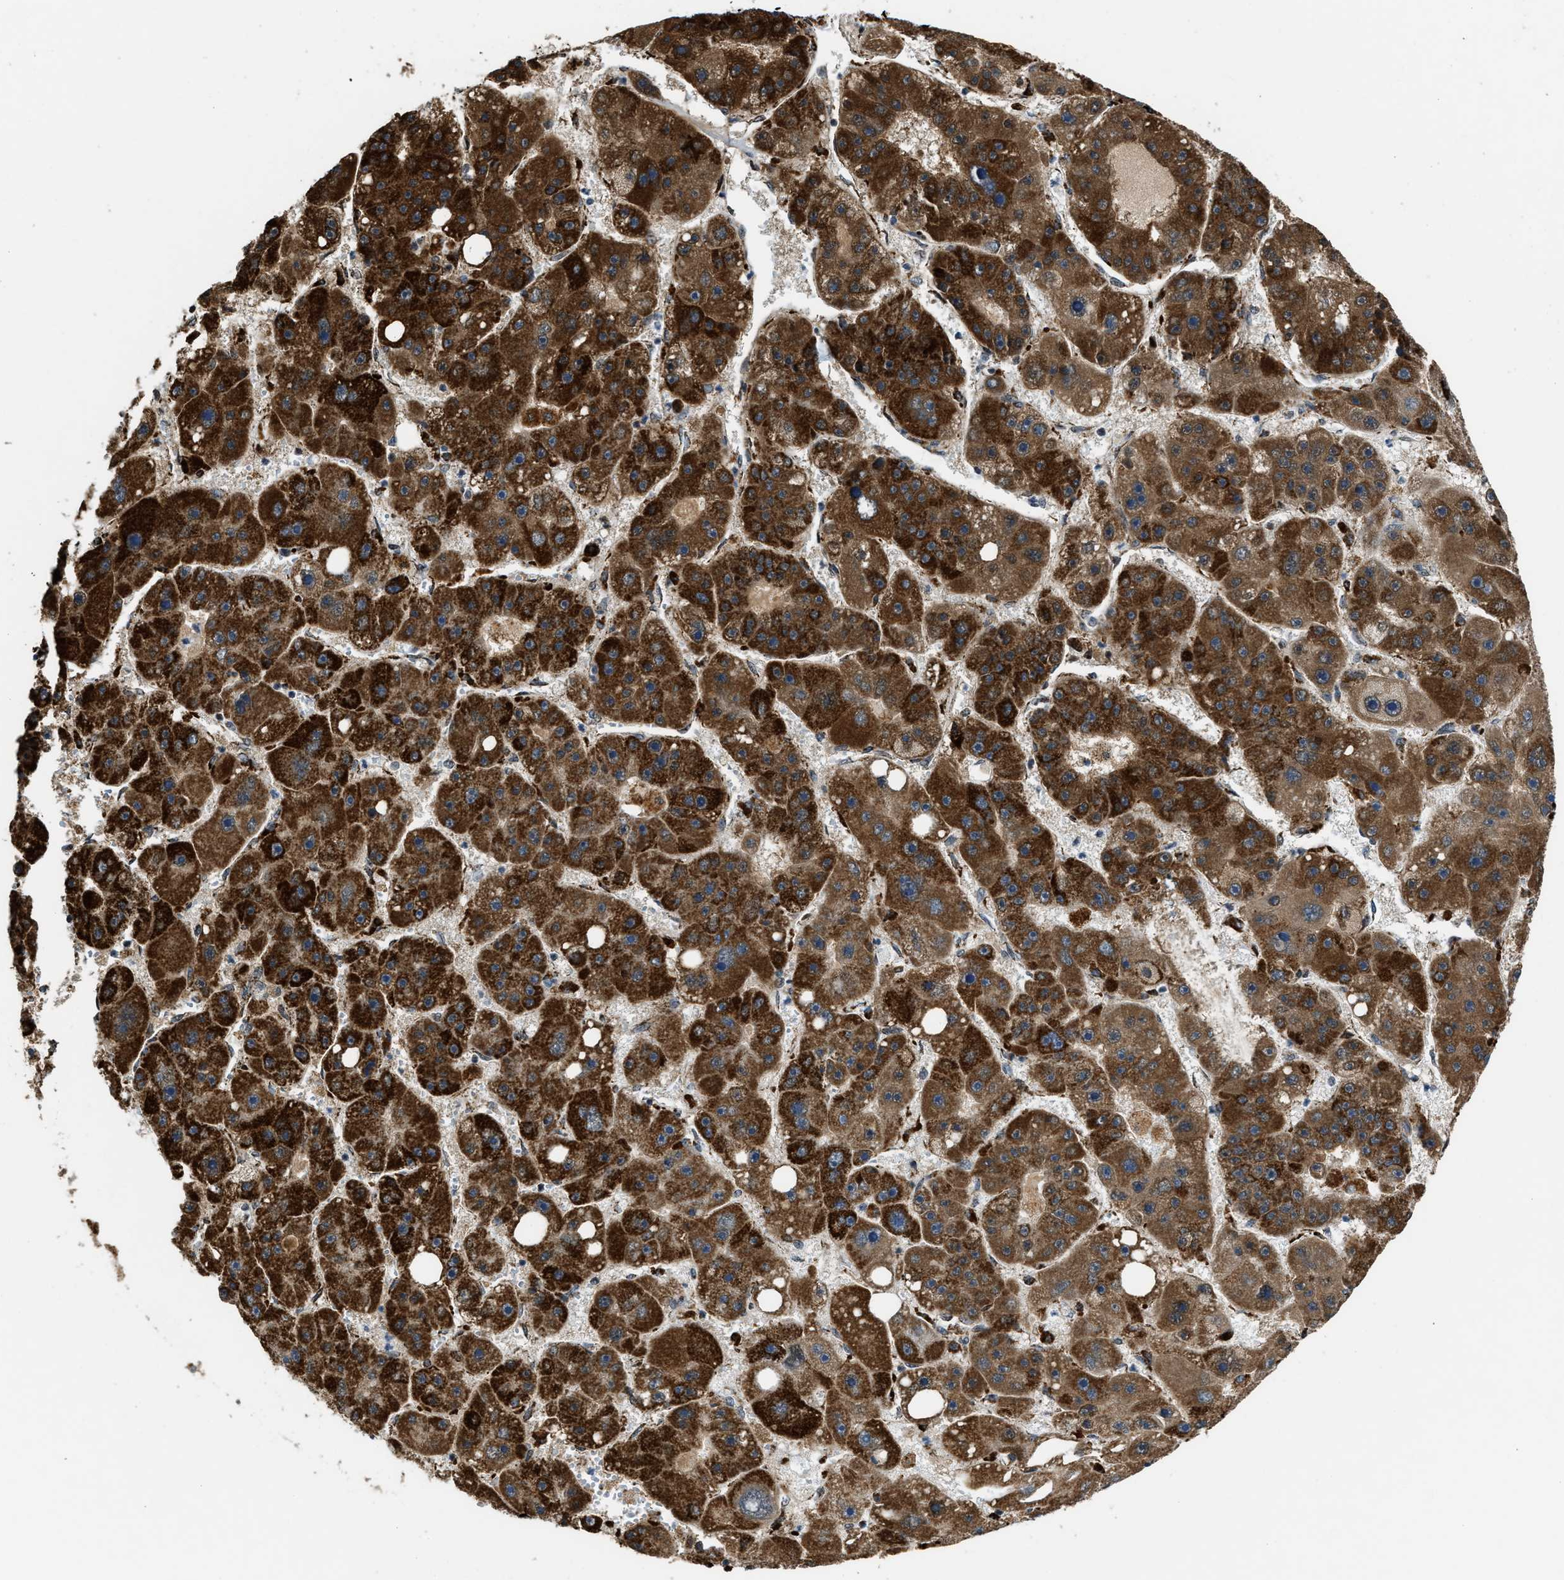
{"staining": {"intensity": "strong", "quantity": ">75%", "location": "cytoplasmic/membranous"}, "tissue": "liver cancer", "cell_type": "Tumor cells", "image_type": "cancer", "snomed": [{"axis": "morphology", "description": "Carcinoma, Hepatocellular, NOS"}, {"axis": "topography", "description": "Liver"}], "caption": "A brown stain labels strong cytoplasmic/membranous expression of a protein in human hepatocellular carcinoma (liver) tumor cells. The staining was performed using DAB (3,3'-diaminobenzidine), with brown indicating positive protein expression. Nuclei are stained blue with hematoxylin.", "gene": "HIBADH", "patient": {"sex": "female", "age": 61}}